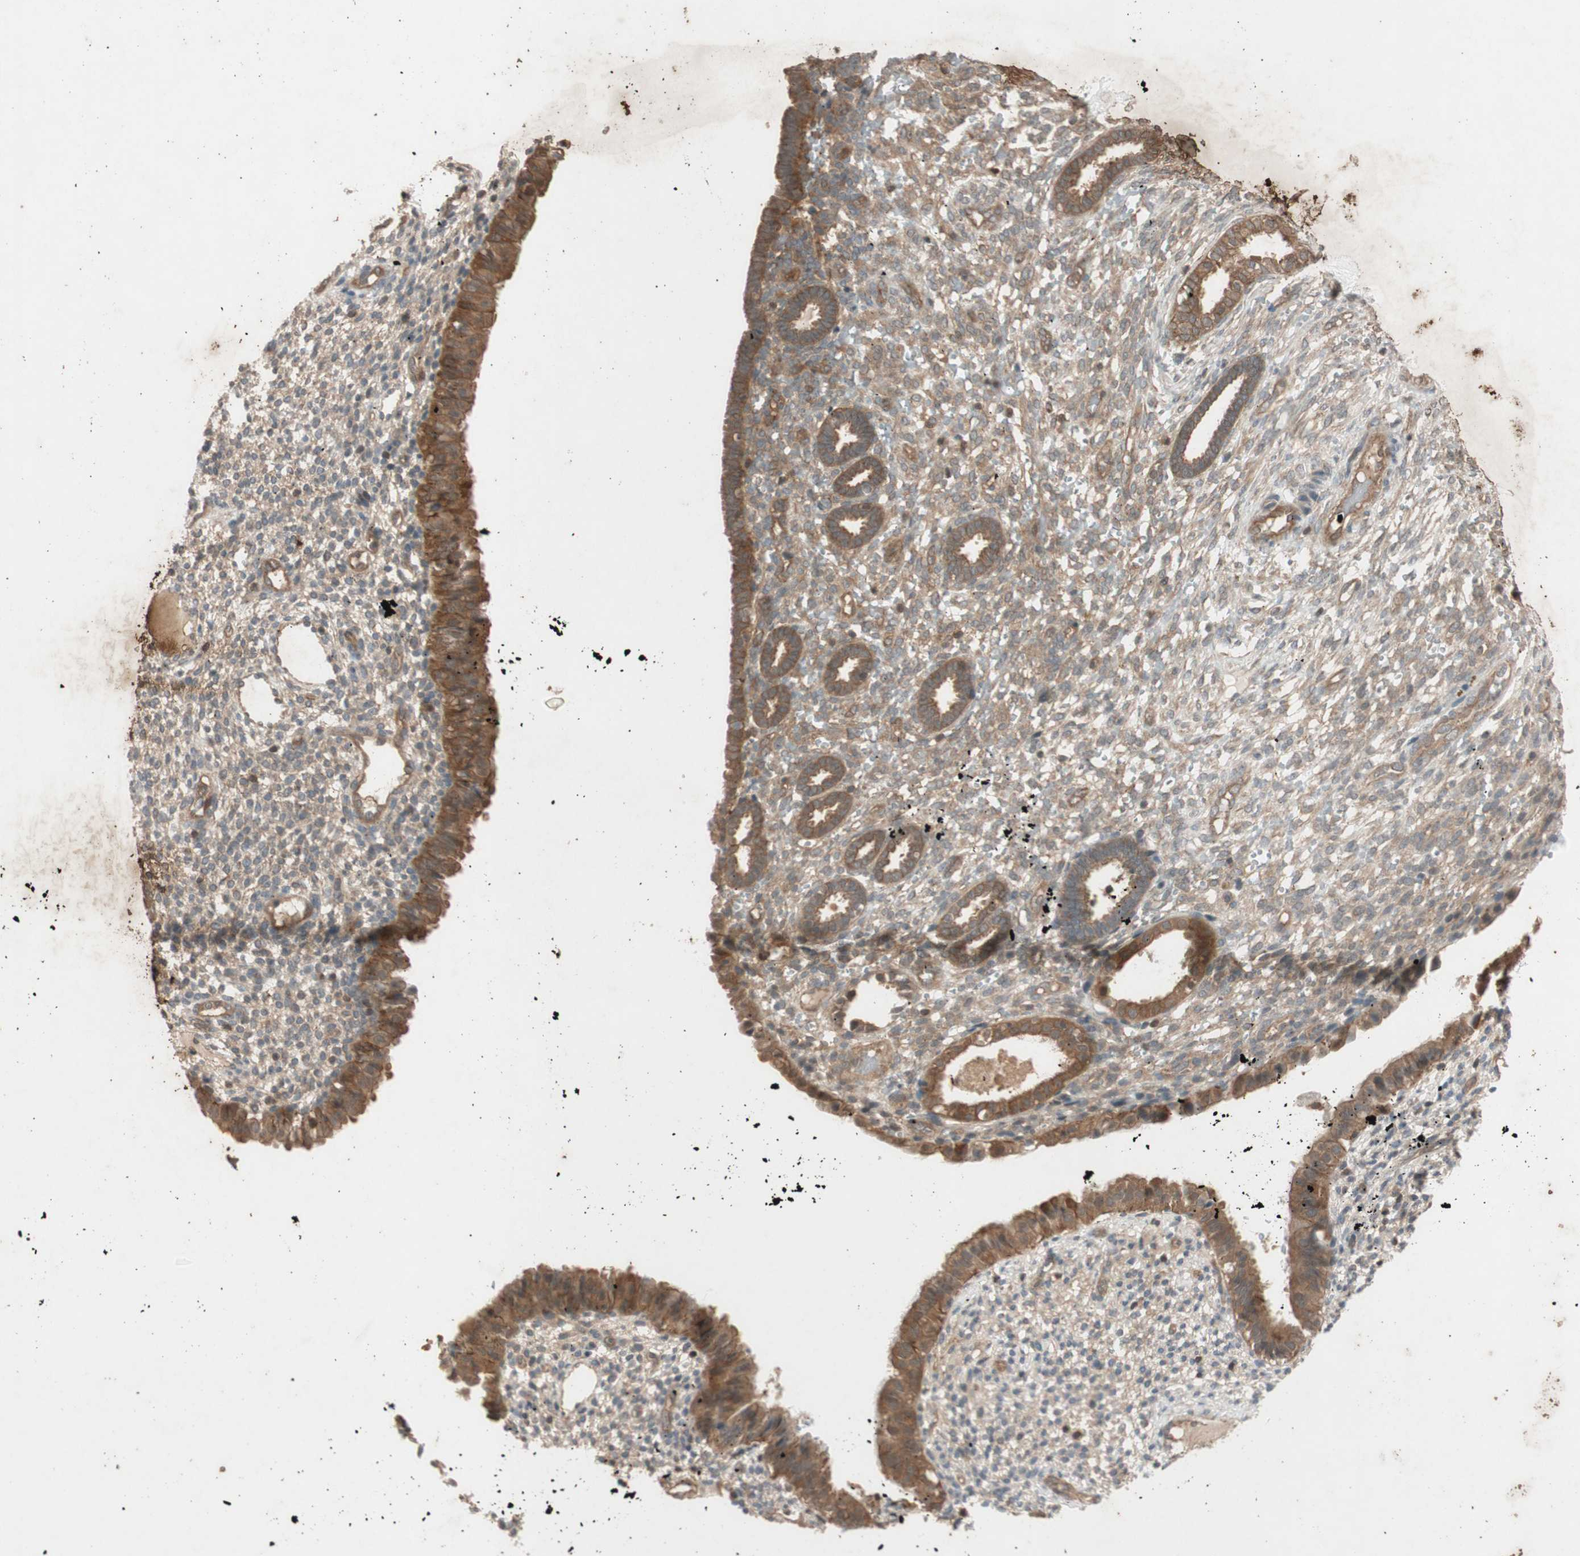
{"staining": {"intensity": "weak", "quantity": ">75%", "location": "cytoplasmic/membranous"}, "tissue": "endometrium", "cell_type": "Cells in endometrial stroma", "image_type": "normal", "snomed": [{"axis": "morphology", "description": "Normal tissue, NOS"}, {"axis": "topography", "description": "Endometrium"}], "caption": "Immunohistochemistry of unremarkable human endometrium displays low levels of weak cytoplasmic/membranous positivity in approximately >75% of cells in endometrial stroma. (Brightfield microscopy of DAB IHC at high magnification).", "gene": "EPHA8", "patient": {"sex": "female", "age": 61}}